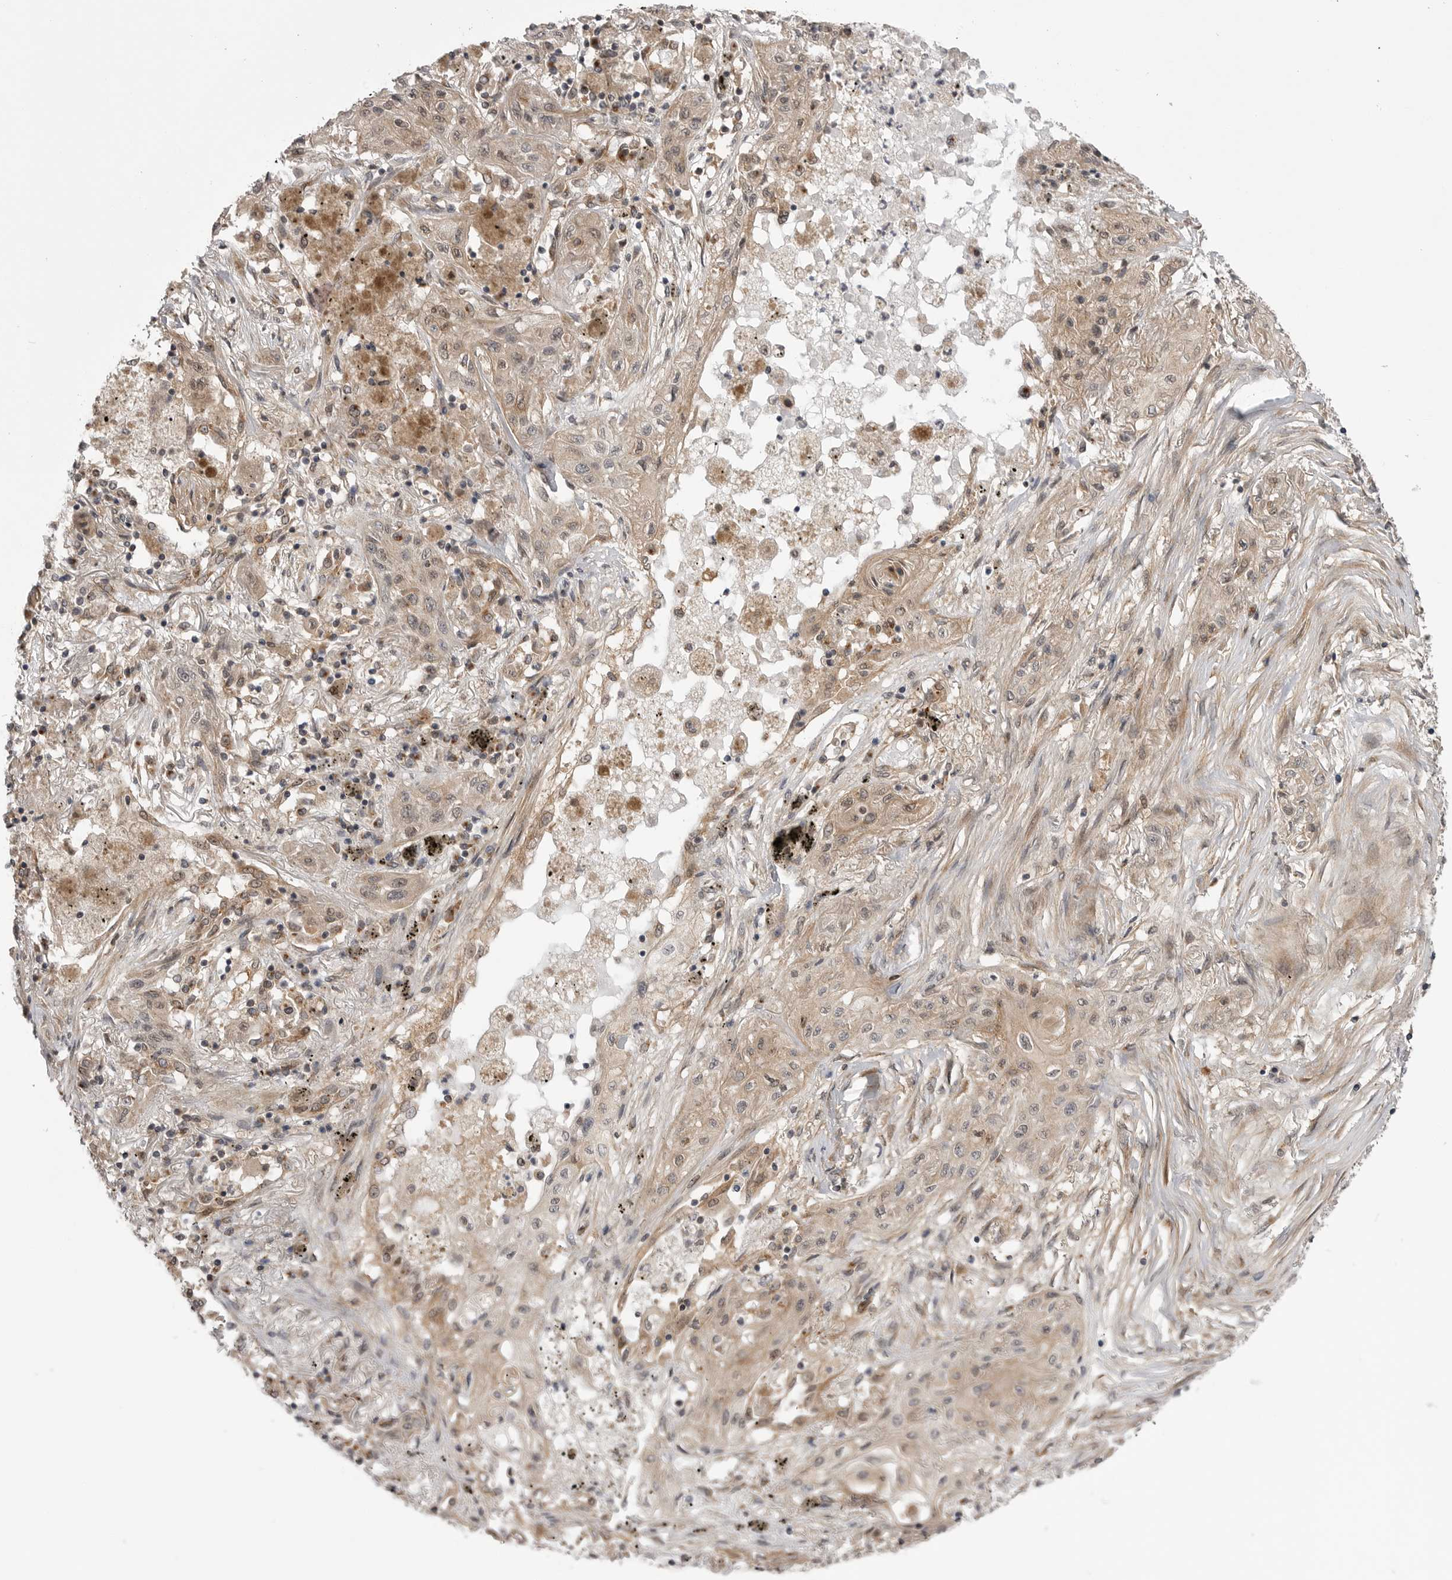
{"staining": {"intensity": "weak", "quantity": "25%-75%", "location": "cytoplasmic/membranous"}, "tissue": "lung cancer", "cell_type": "Tumor cells", "image_type": "cancer", "snomed": [{"axis": "morphology", "description": "Squamous cell carcinoma, NOS"}, {"axis": "topography", "description": "Lung"}], "caption": "There is low levels of weak cytoplasmic/membranous positivity in tumor cells of lung cancer (squamous cell carcinoma), as demonstrated by immunohistochemical staining (brown color).", "gene": "PDCL", "patient": {"sex": "female", "age": 47}}